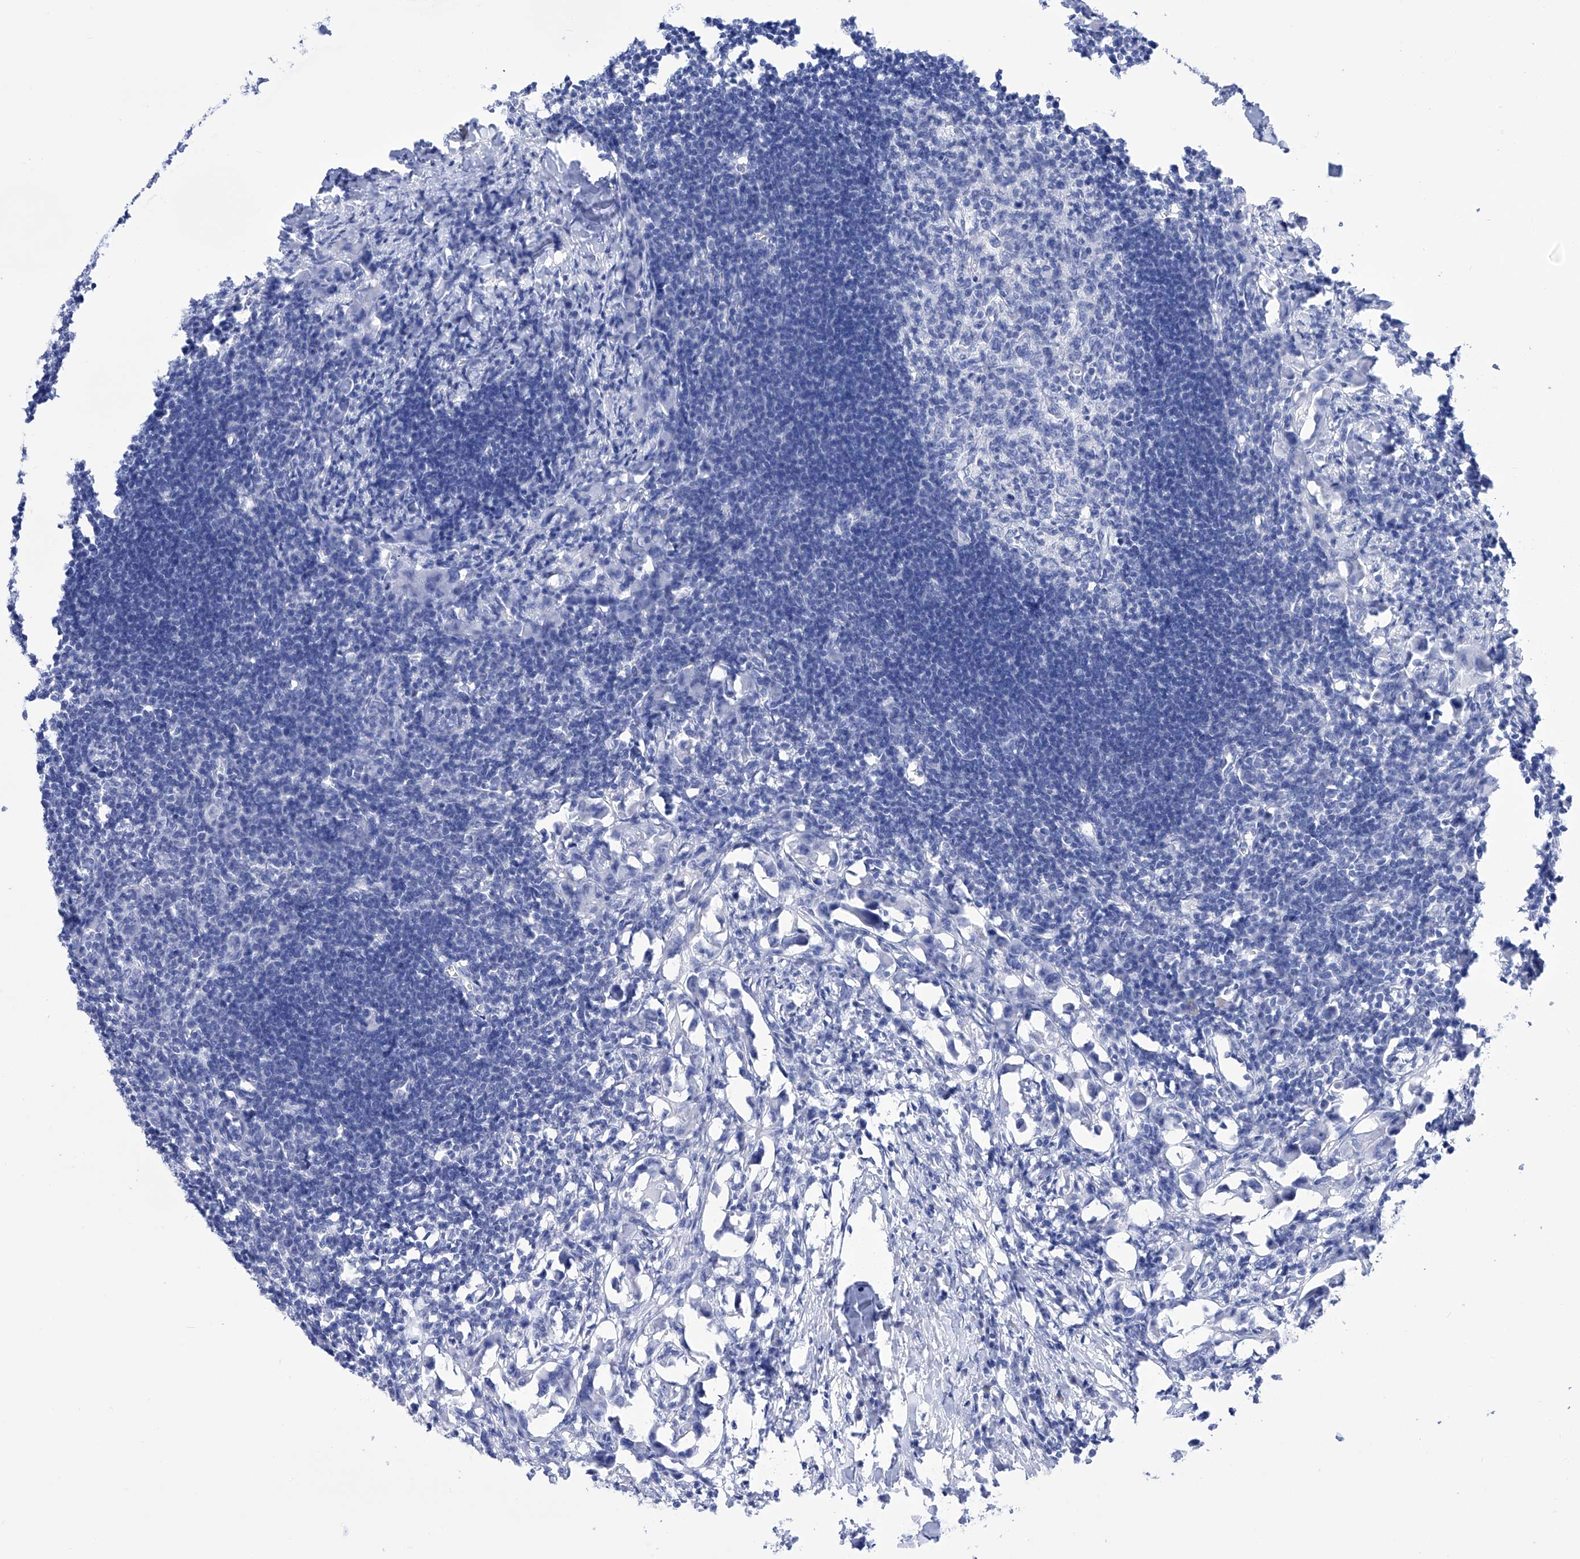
{"staining": {"intensity": "negative", "quantity": "none", "location": "none"}, "tissue": "lymph node", "cell_type": "Germinal center cells", "image_type": "normal", "snomed": [{"axis": "morphology", "description": "Normal tissue, NOS"}, {"axis": "morphology", "description": "Malignant melanoma, Metastatic site"}, {"axis": "topography", "description": "Lymph node"}], "caption": "There is no significant staining in germinal center cells of lymph node. The staining is performed using DAB brown chromogen with nuclei counter-stained in using hematoxylin.", "gene": "FLG", "patient": {"sex": "male", "age": 41}}